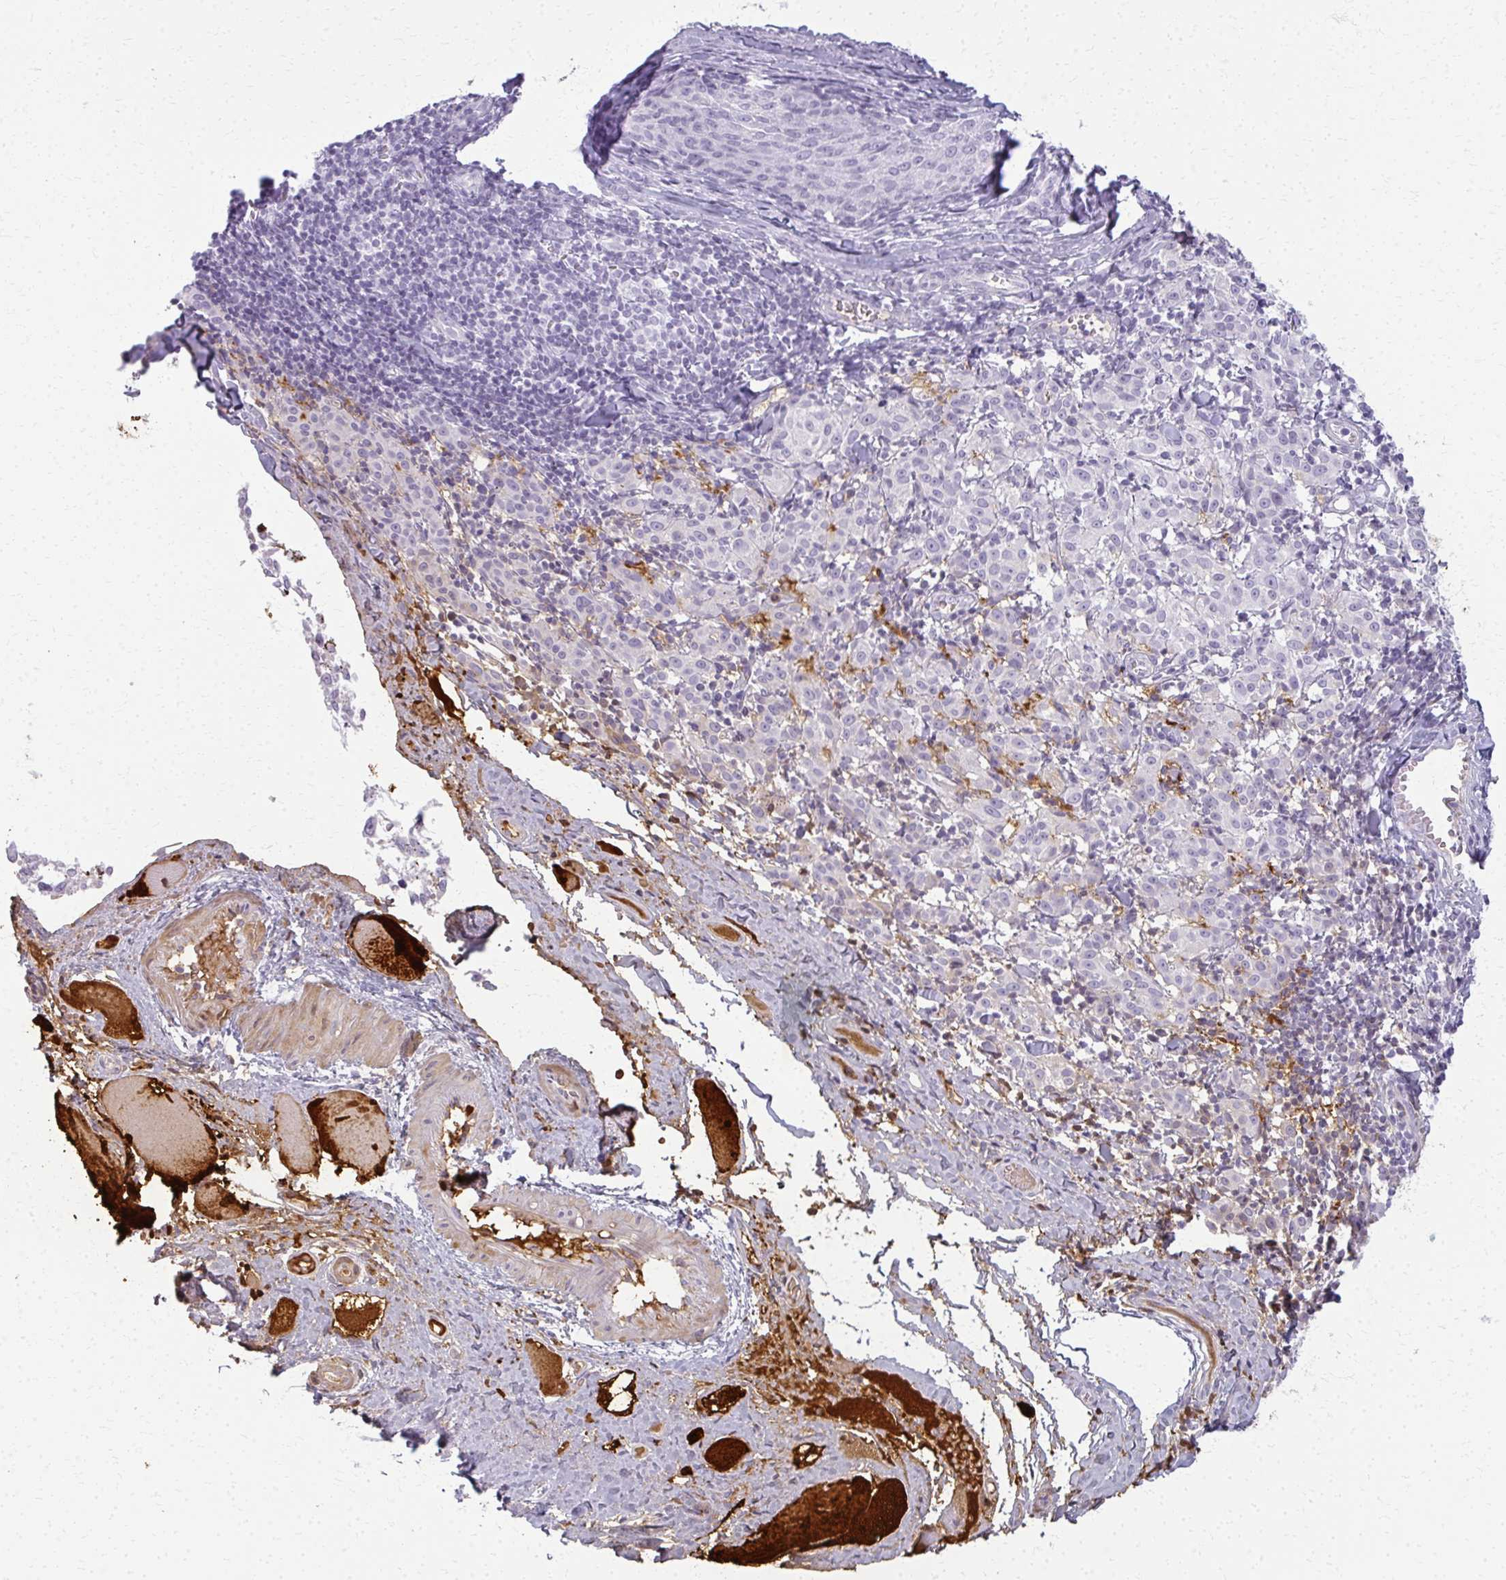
{"staining": {"intensity": "negative", "quantity": "none", "location": "none"}, "tissue": "melanoma", "cell_type": "Tumor cells", "image_type": "cancer", "snomed": [{"axis": "morphology", "description": "Malignant melanoma, NOS"}, {"axis": "topography", "description": "Skin"}], "caption": "DAB (3,3'-diaminobenzidine) immunohistochemical staining of human malignant melanoma shows no significant positivity in tumor cells. (IHC, brightfield microscopy, high magnification).", "gene": "CA3", "patient": {"sex": "female", "age": 72}}